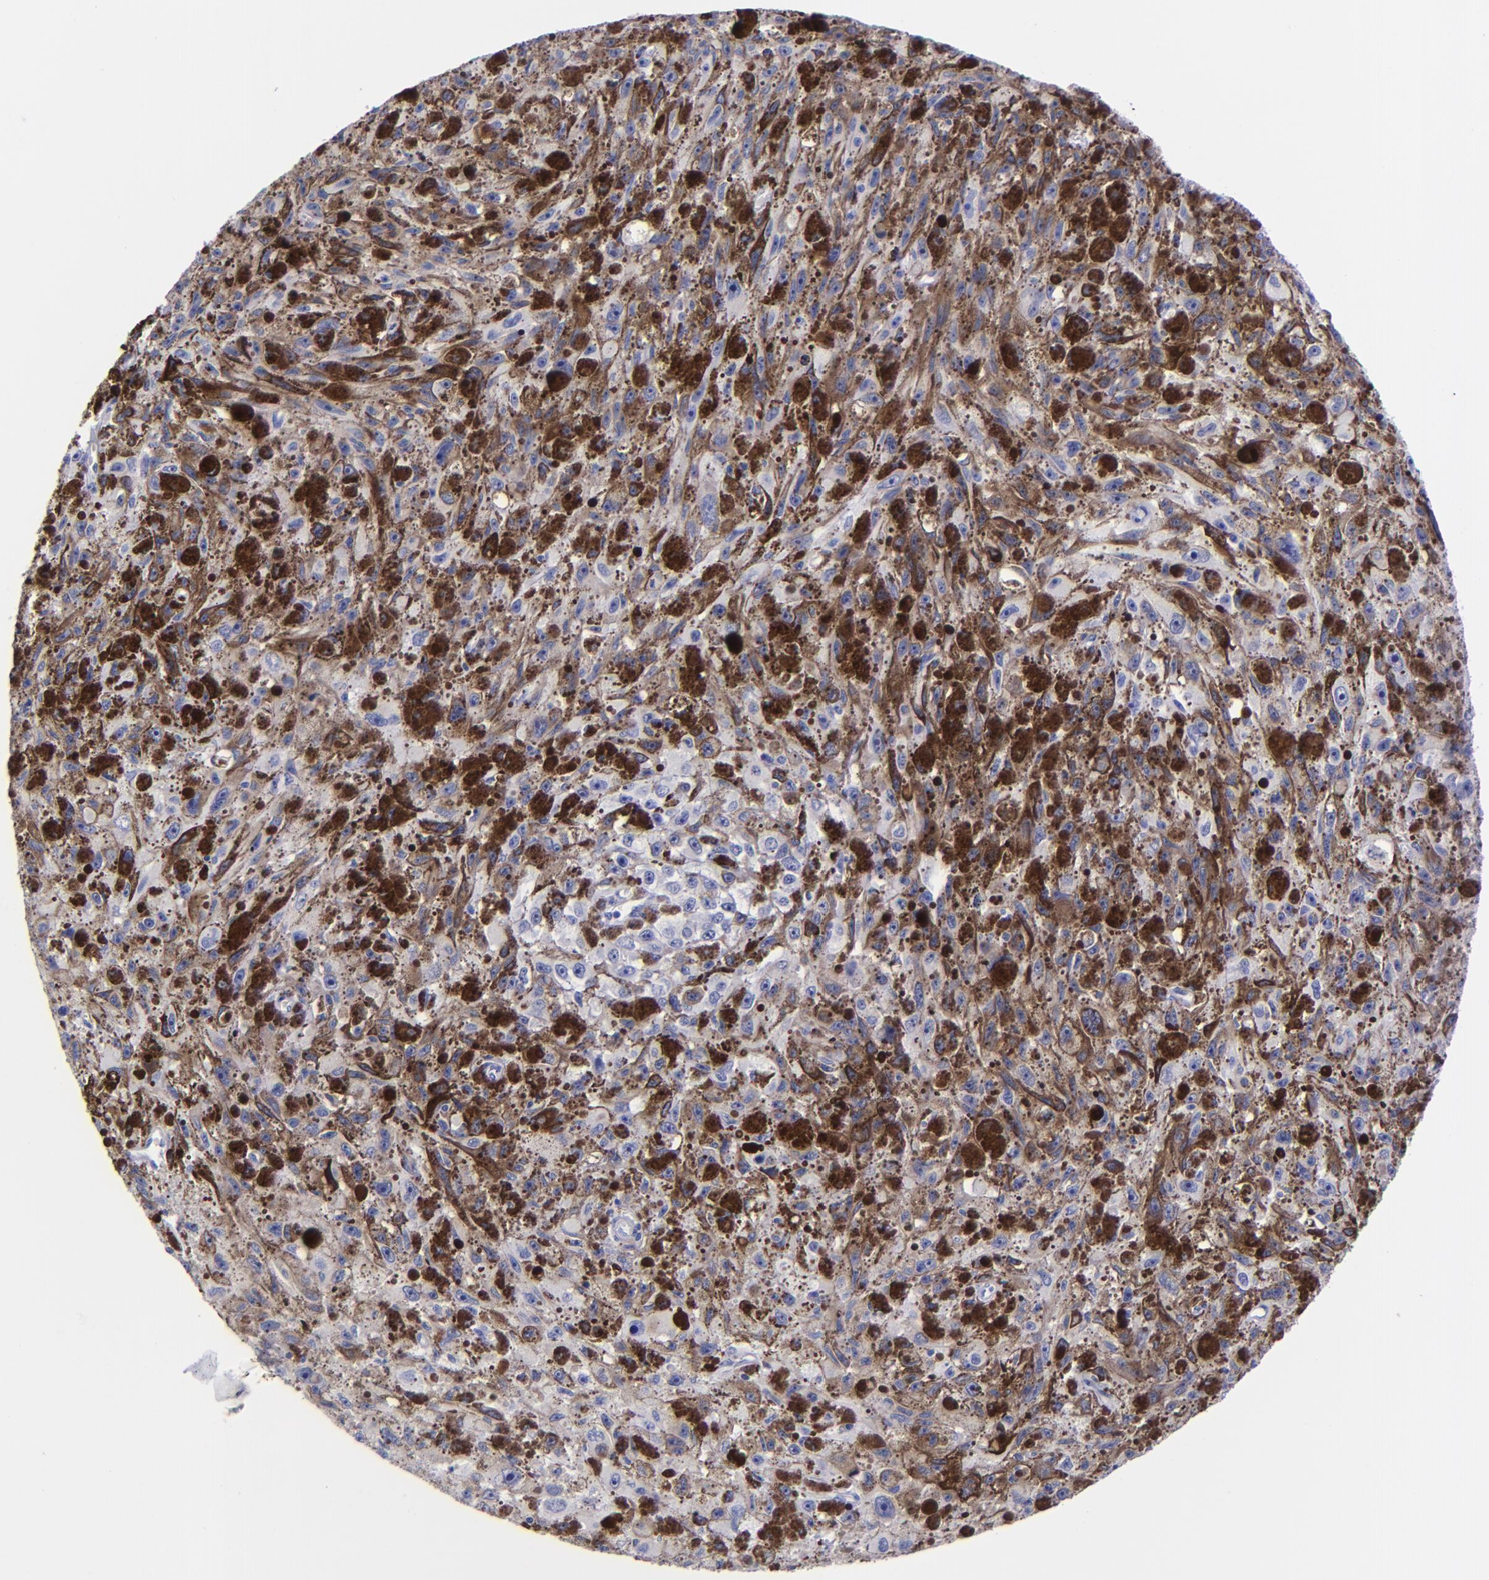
{"staining": {"intensity": "negative", "quantity": "none", "location": "none"}, "tissue": "melanoma", "cell_type": "Tumor cells", "image_type": "cancer", "snomed": [{"axis": "morphology", "description": "Malignant melanoma, NOS"}, {"axis": "topography", "description": "Skin"}], "caption": "IHC histopathology image of human melanoma stained for a protein (brown), which demonstrates no positivity in tumor cells.", "gene": "SV2A", "patient": {"sex": "female", "age": 104}}